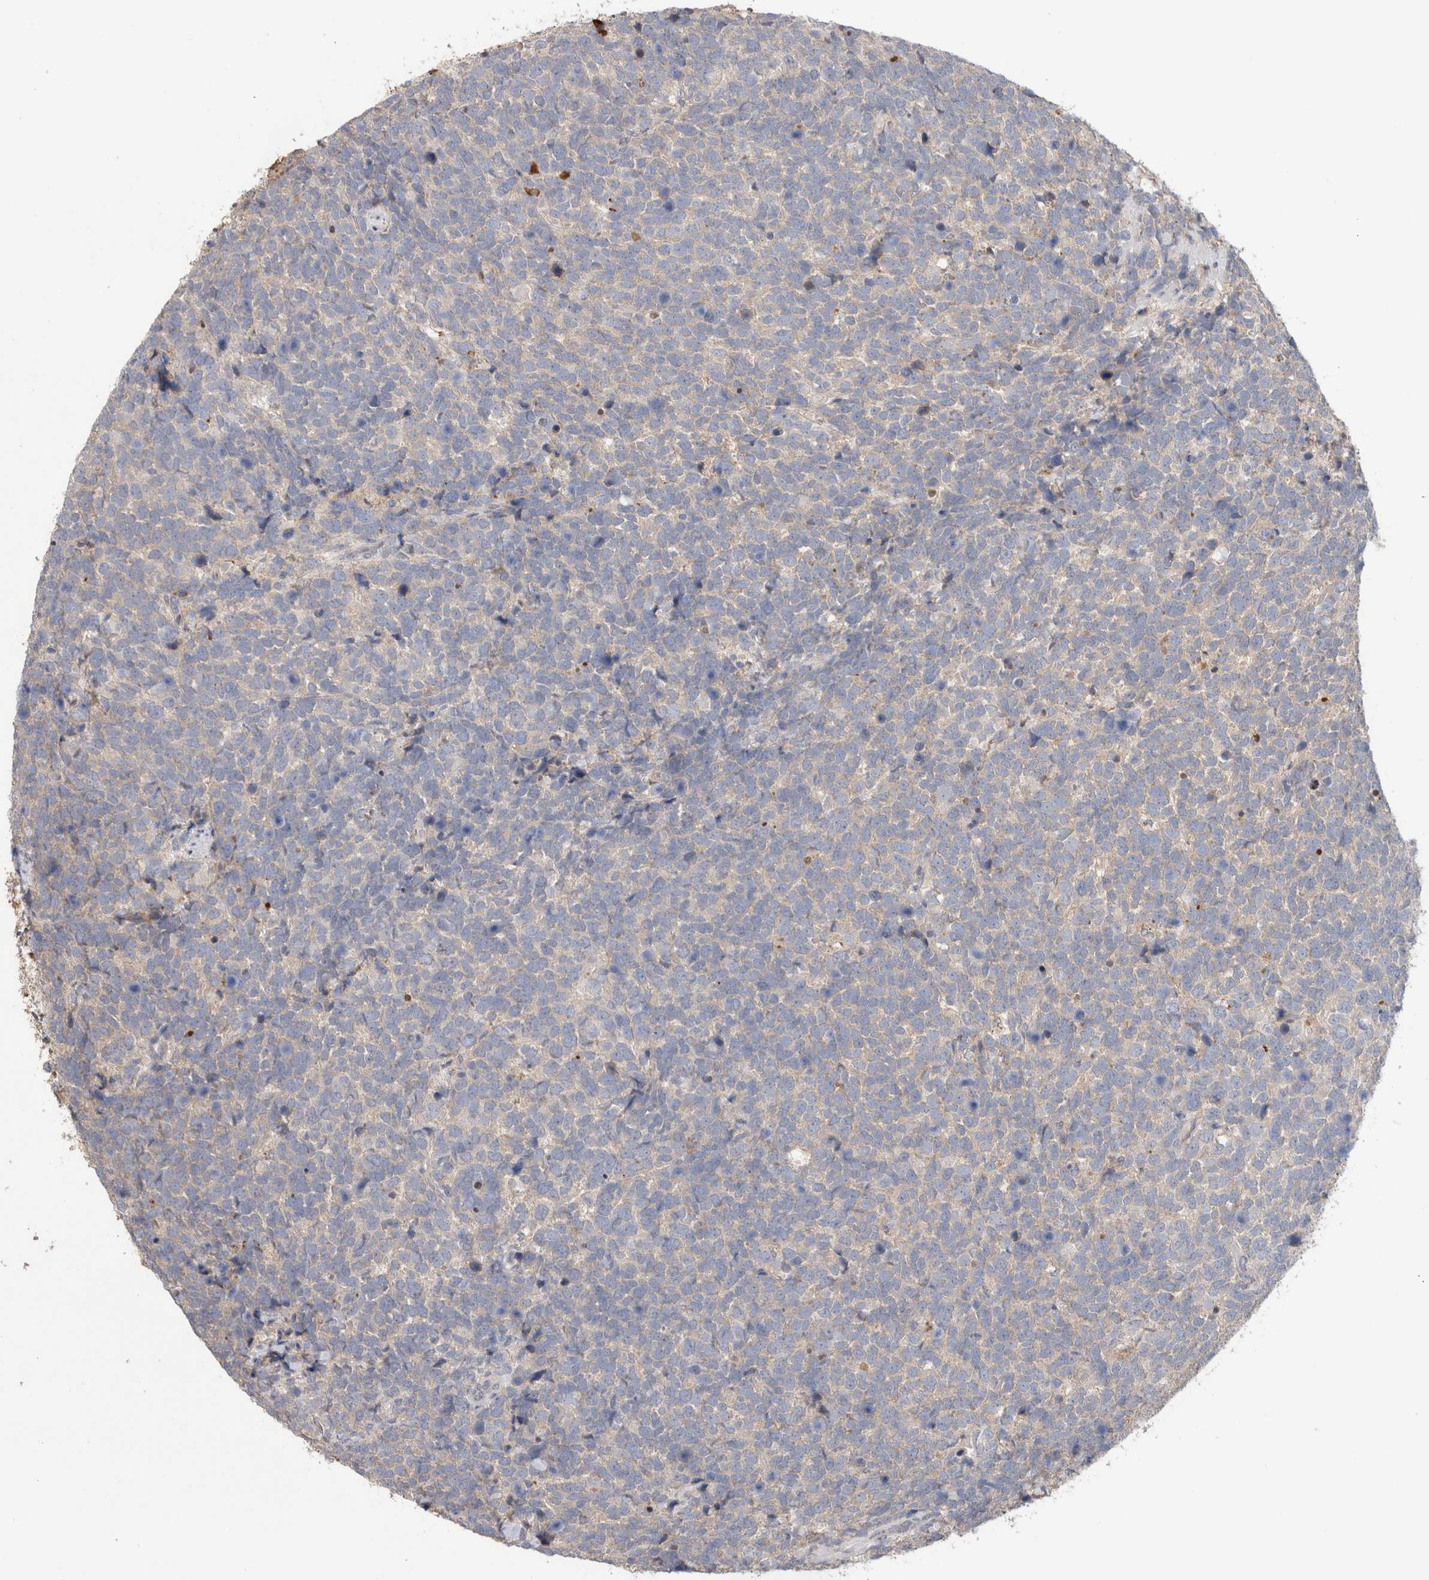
{"staining": {"intensity": "negative", "quantity": "none", "location": "none"}, "tissue": "urothelial cancer", "cell_type": "Tumor cells", "image_type": "cancer", "snomed": [{"axis": "morphology", "description": "Urothelial carcinoma, High grade"}, {"axis": "topography", "description": "Urinary bladder"}], "caption": "This is an IHC image of high-grade urothelial carcinoma. There is no positivity in tumor cells.", "gene": "PPP3CC", "patient": {"sex": "female", "age": 82}}